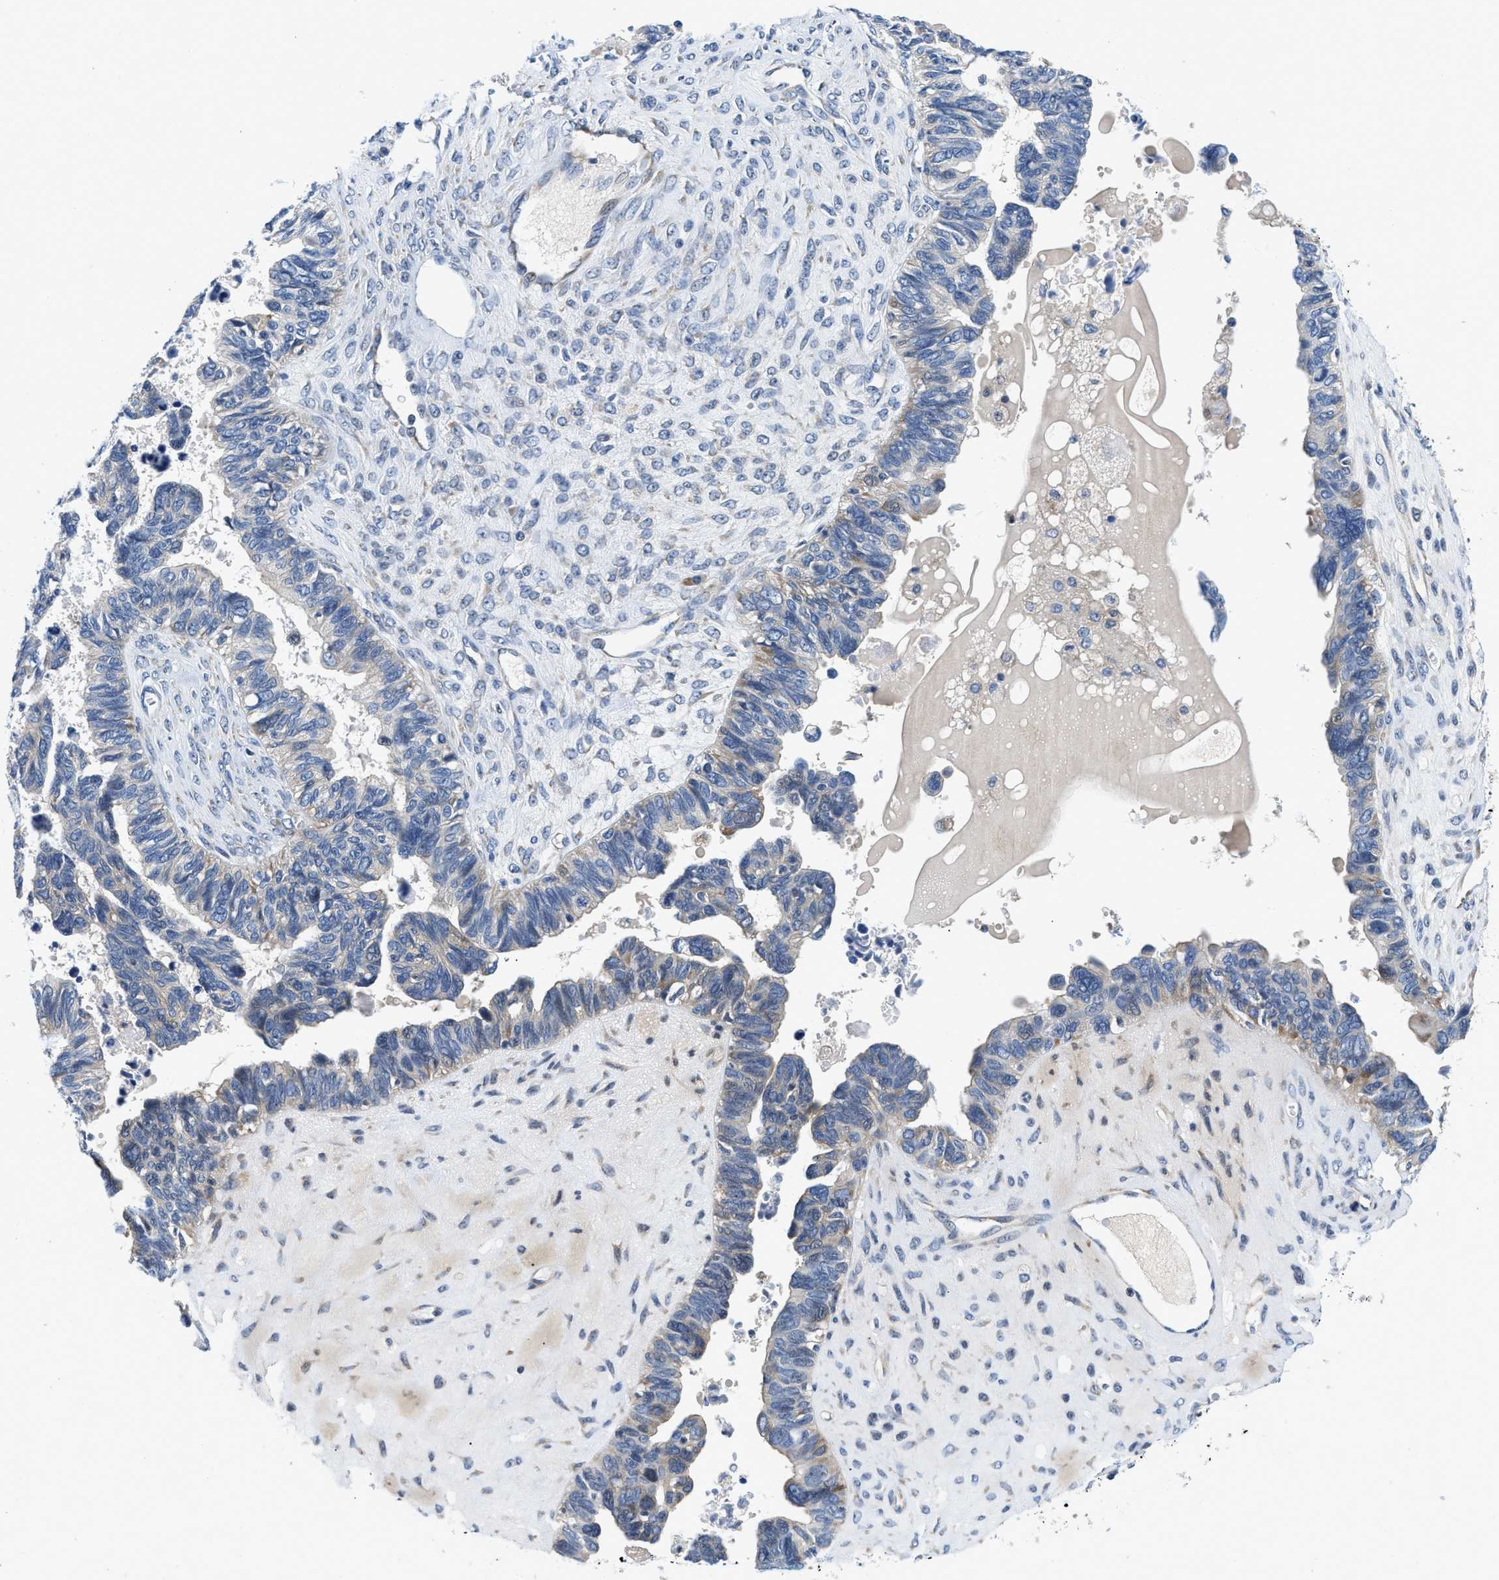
{"staining": {"intensity": "weak", "quantity": "25%-75%", "location": "cytoplasmic/membranous"}, "tissue": "ovarian cancer", "cell_type": "Tumor cells", "image_type": "cancer", "snomed": [{"axis": "morphology", "description": "Cystadenocarcinoma, serous, NOS"}, {"axis": "topography", "description": "Ovary"}], "caption": "Immunohistochemical staining of ovarian cancer shows low levels of weak cytoplasmic/membranous positivity in approximately 25%-75% of tumor cells.", "gene": "IKBKE", "patient": {"sex": "female", "age": 79}}